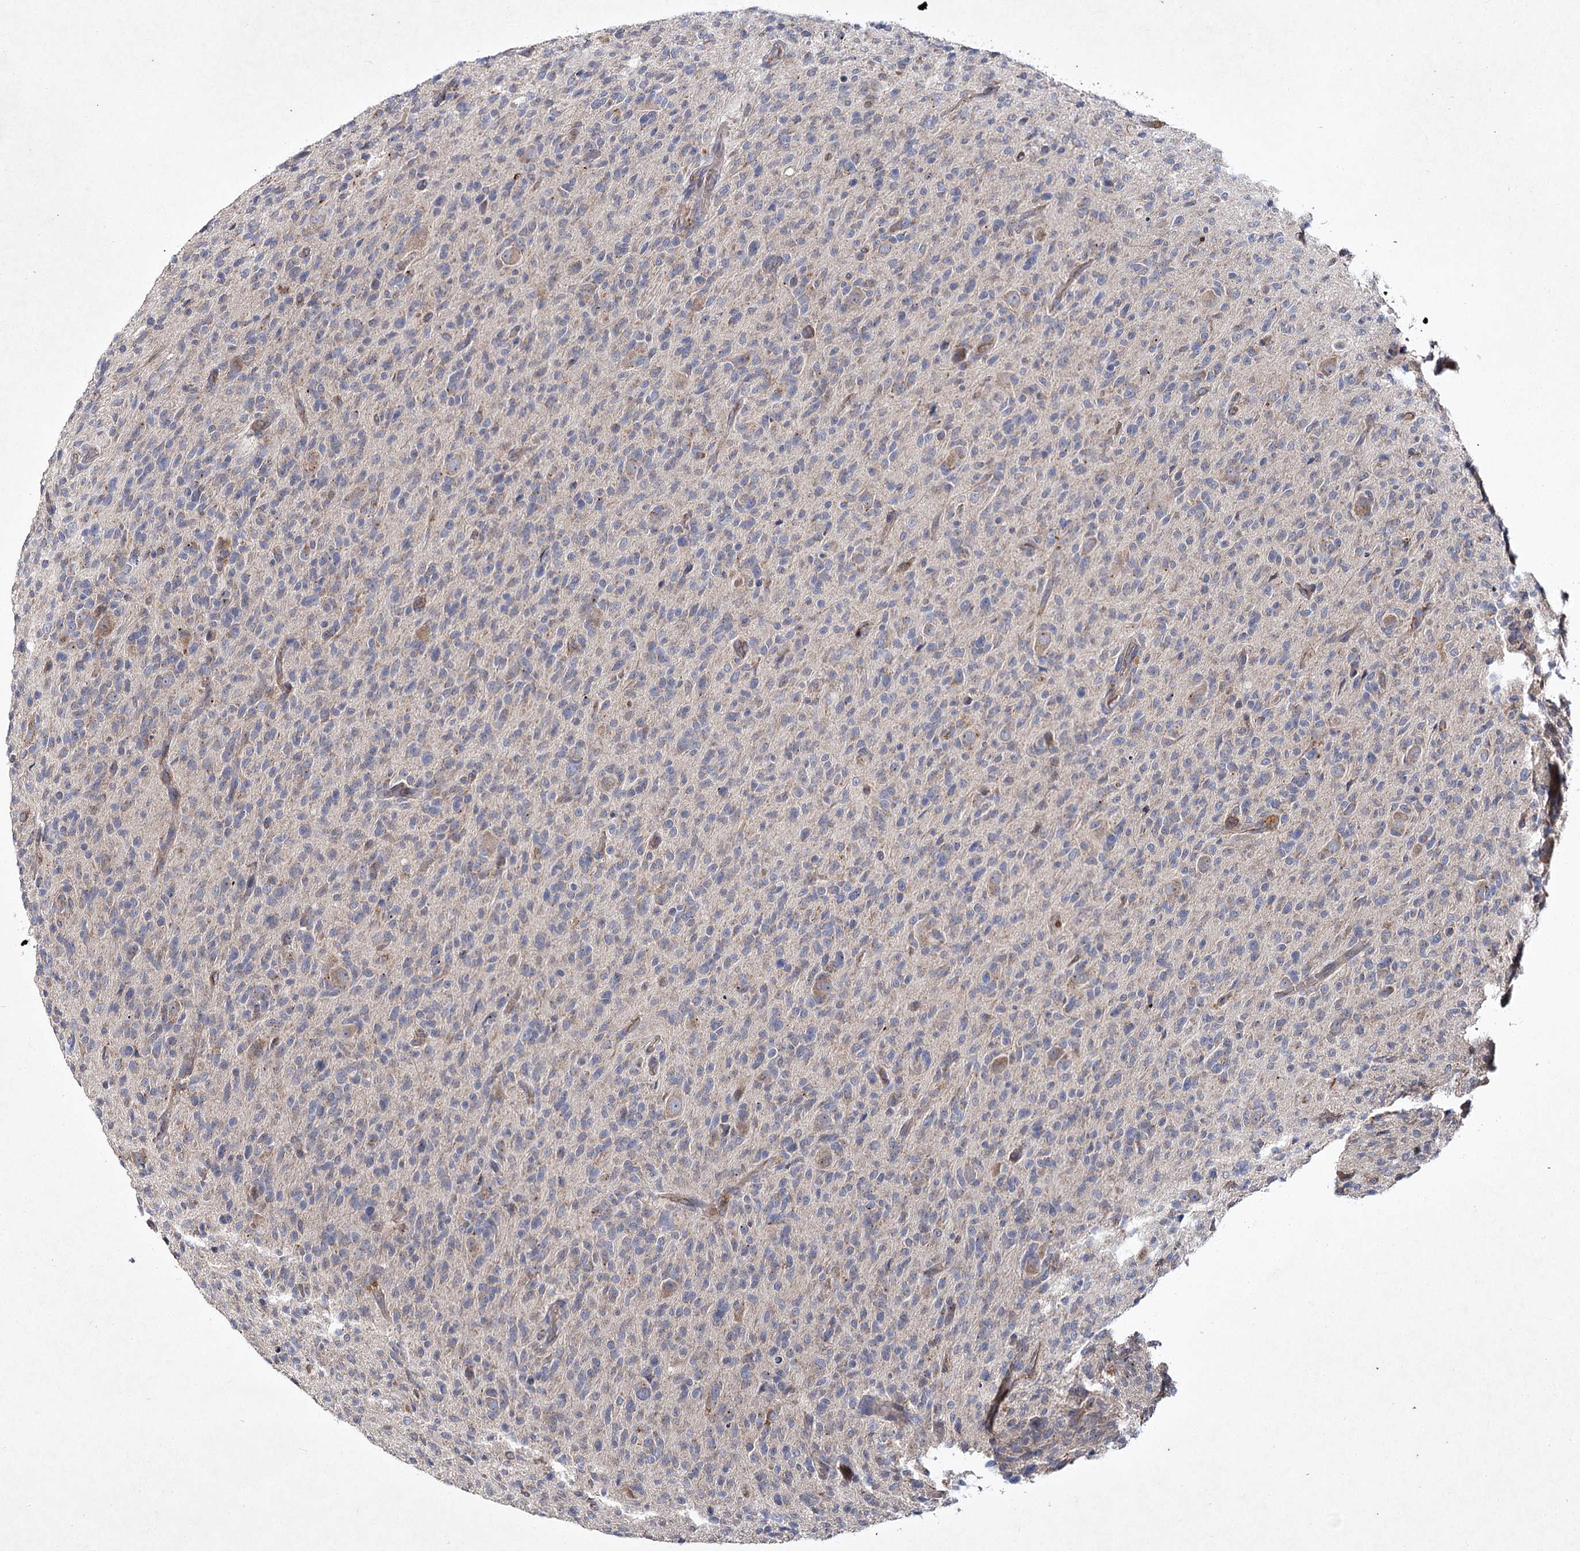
{"staining": {"intensity": "weak", "quantity": "<25%", "location": "cytoplasmic/membranous"}, "tissue": "glioma", "cell_type": "Tumor cells", "image_type": "cancer", "snomed": [{"axis": "morphology", "description": "Glioma, malignant, High grade"}, {"axis": "topography", "description": "Brain"}], "caption": "High power microscopy histopathology image of an immunohistochemistry photomicrograph of glioma, revealing no significant positivity in tumor cells.", "gene": "MFN1", "patient": {"sex": "female", "age": 57}}